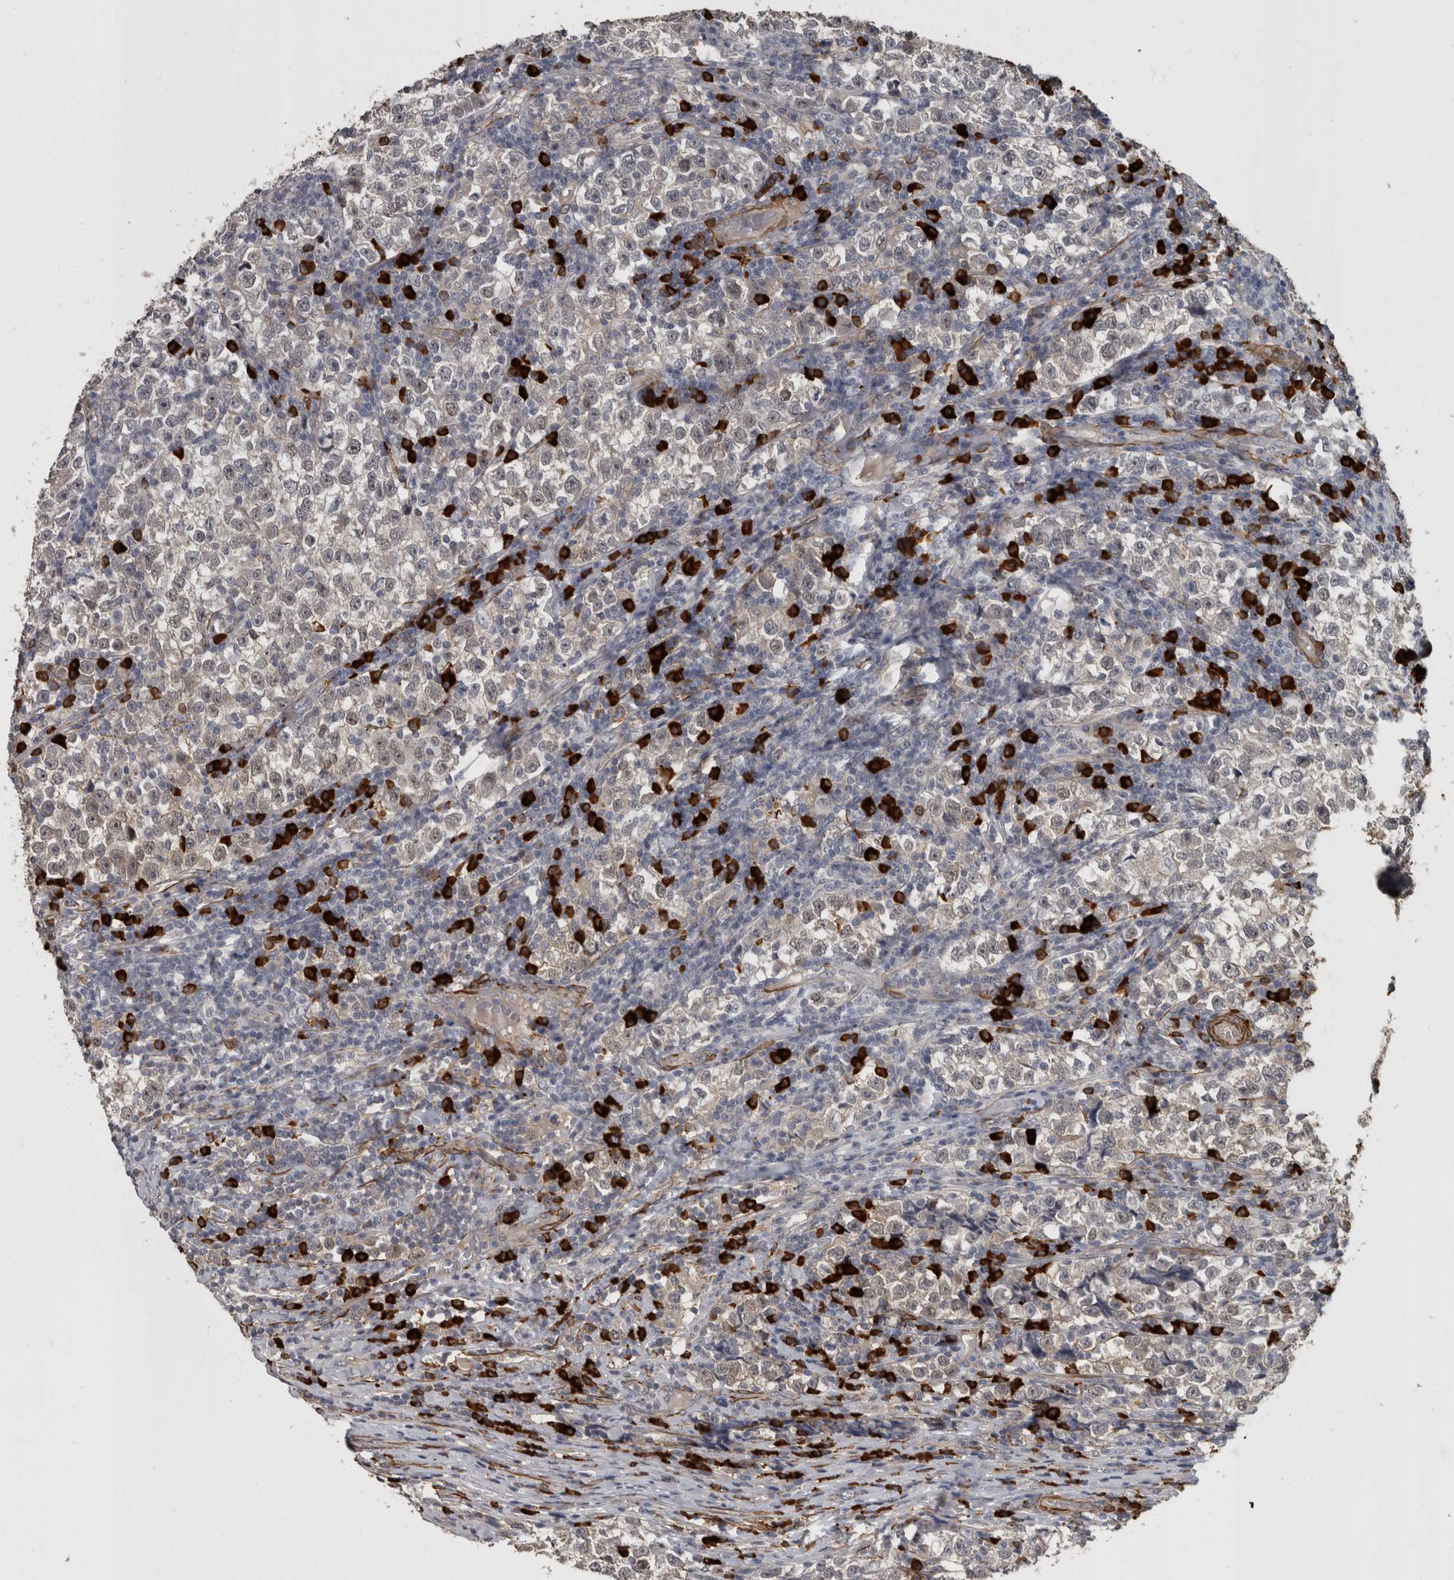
{"staining": {"intensity": "negative", "quantity": "none", "location": "none"}, "tissue": "testis cancer", "cell_type": "Tumor cells", "image_type": "cancer", "snomed": [{"axis": "morphology", "description": "Normal tissue, NOS"}, {"axis": "morphology", "description": "Seminoma, NOS"}, {"axis": "topography", "description": "Testis"}], "caption": "The histopathology image exhibits no staining of tumor cells in testis cancer (seminoma).", "gene": "MASTL", "patient": {"sex": "male", "age": 43}}